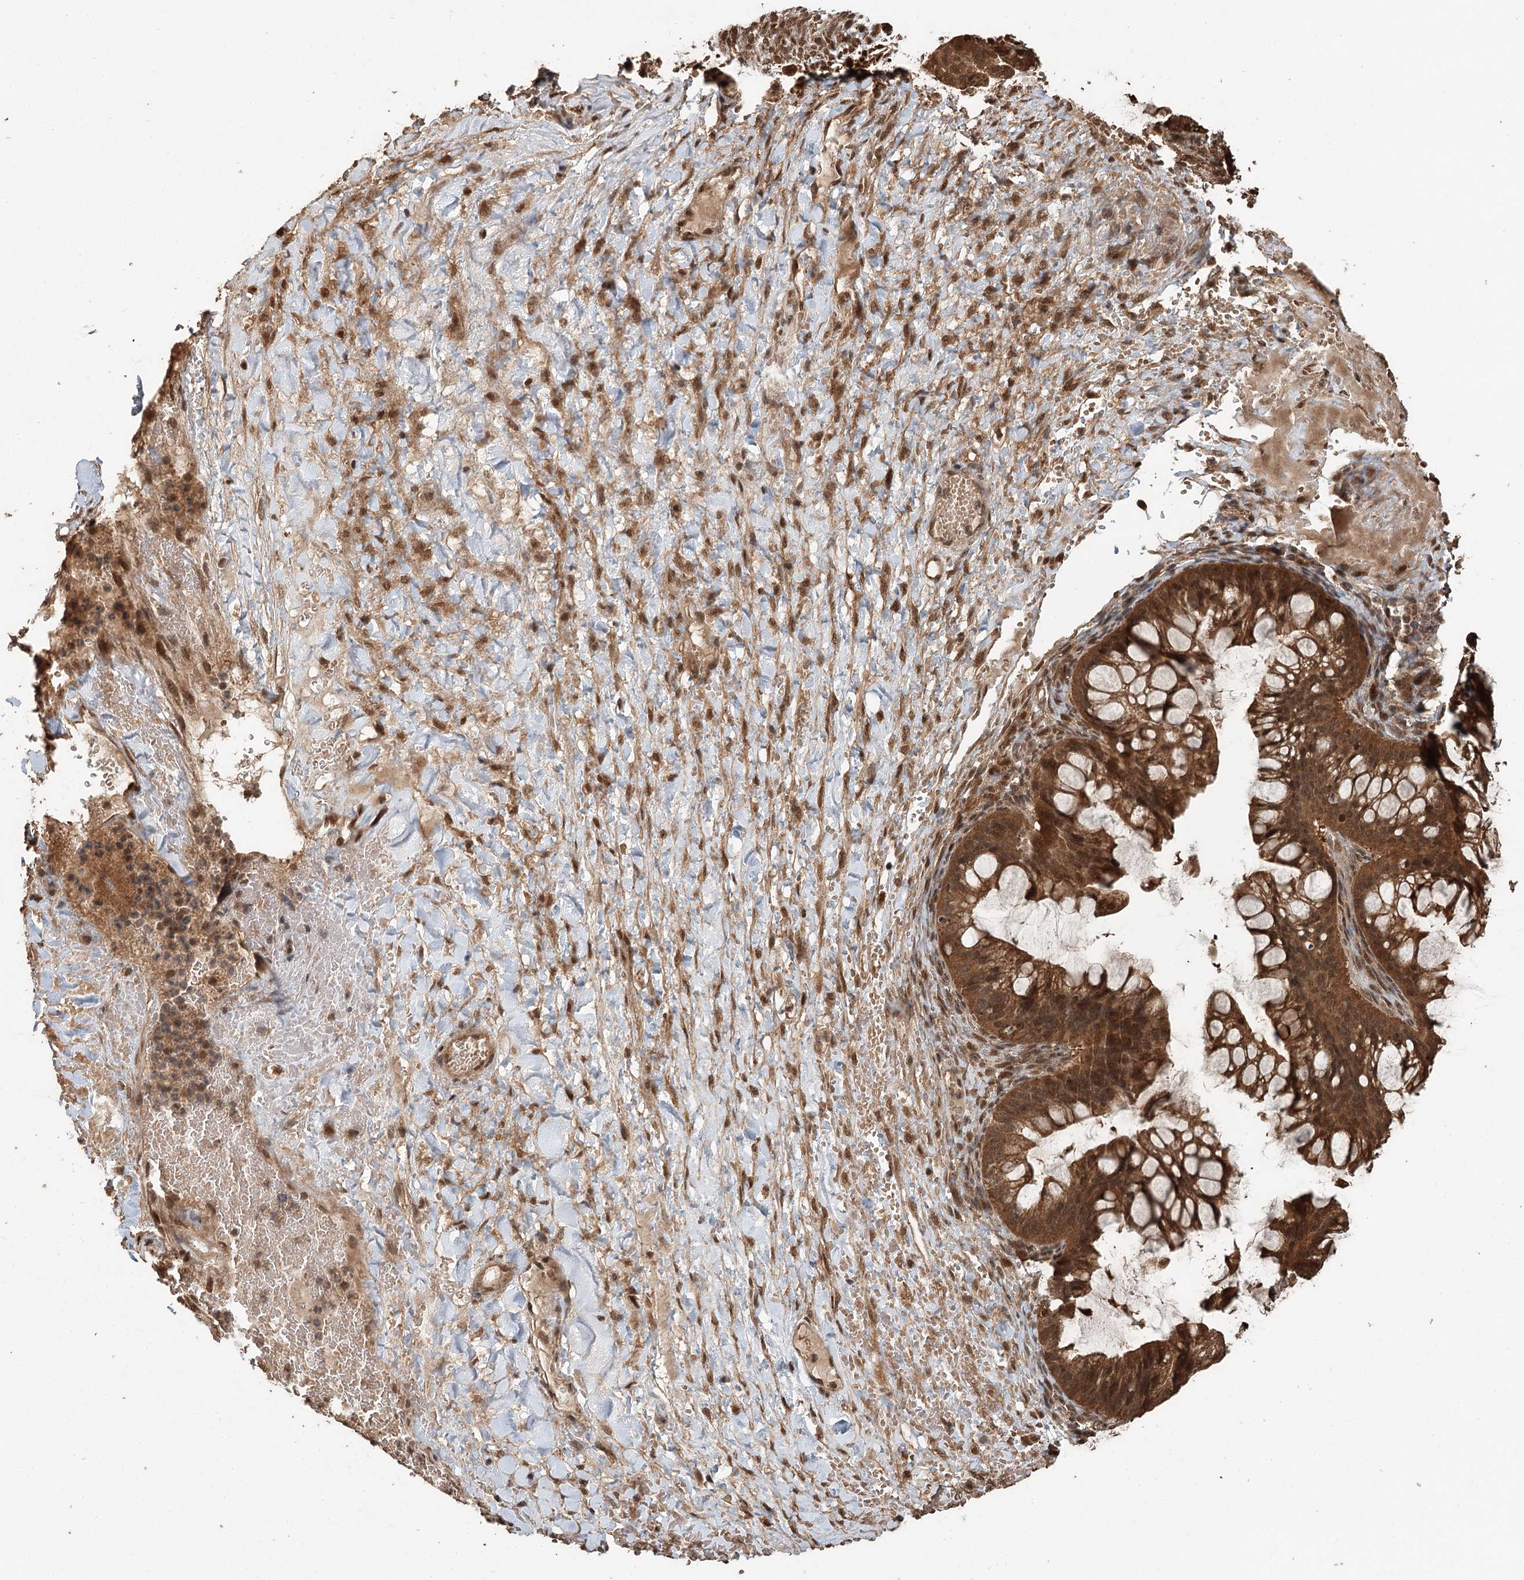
{"staining": {"intensity": "moderate", "quantity": ">75%", "location": "cytoplasmic/membranous,nuclear"}, "tissue": "ovarian cancer", "cell_type": "Tumor cells", "image_type": "cancer", "snomed": [{"axis": "morphology", "description": "Cystadenocarcinoma, mucinous, NOS"}, {"axis": "topography", "description": "Ovary"}], "caption": "Tumor cells exhibit medium levels of moderate cytoplasmic/membranous and nuclear expression in about >75% of cells in ovarian cancer (mucinous cystadenocarcinoma).", "gene": "N6AMT1", "patient": {"sex": "female", "age": 73}}